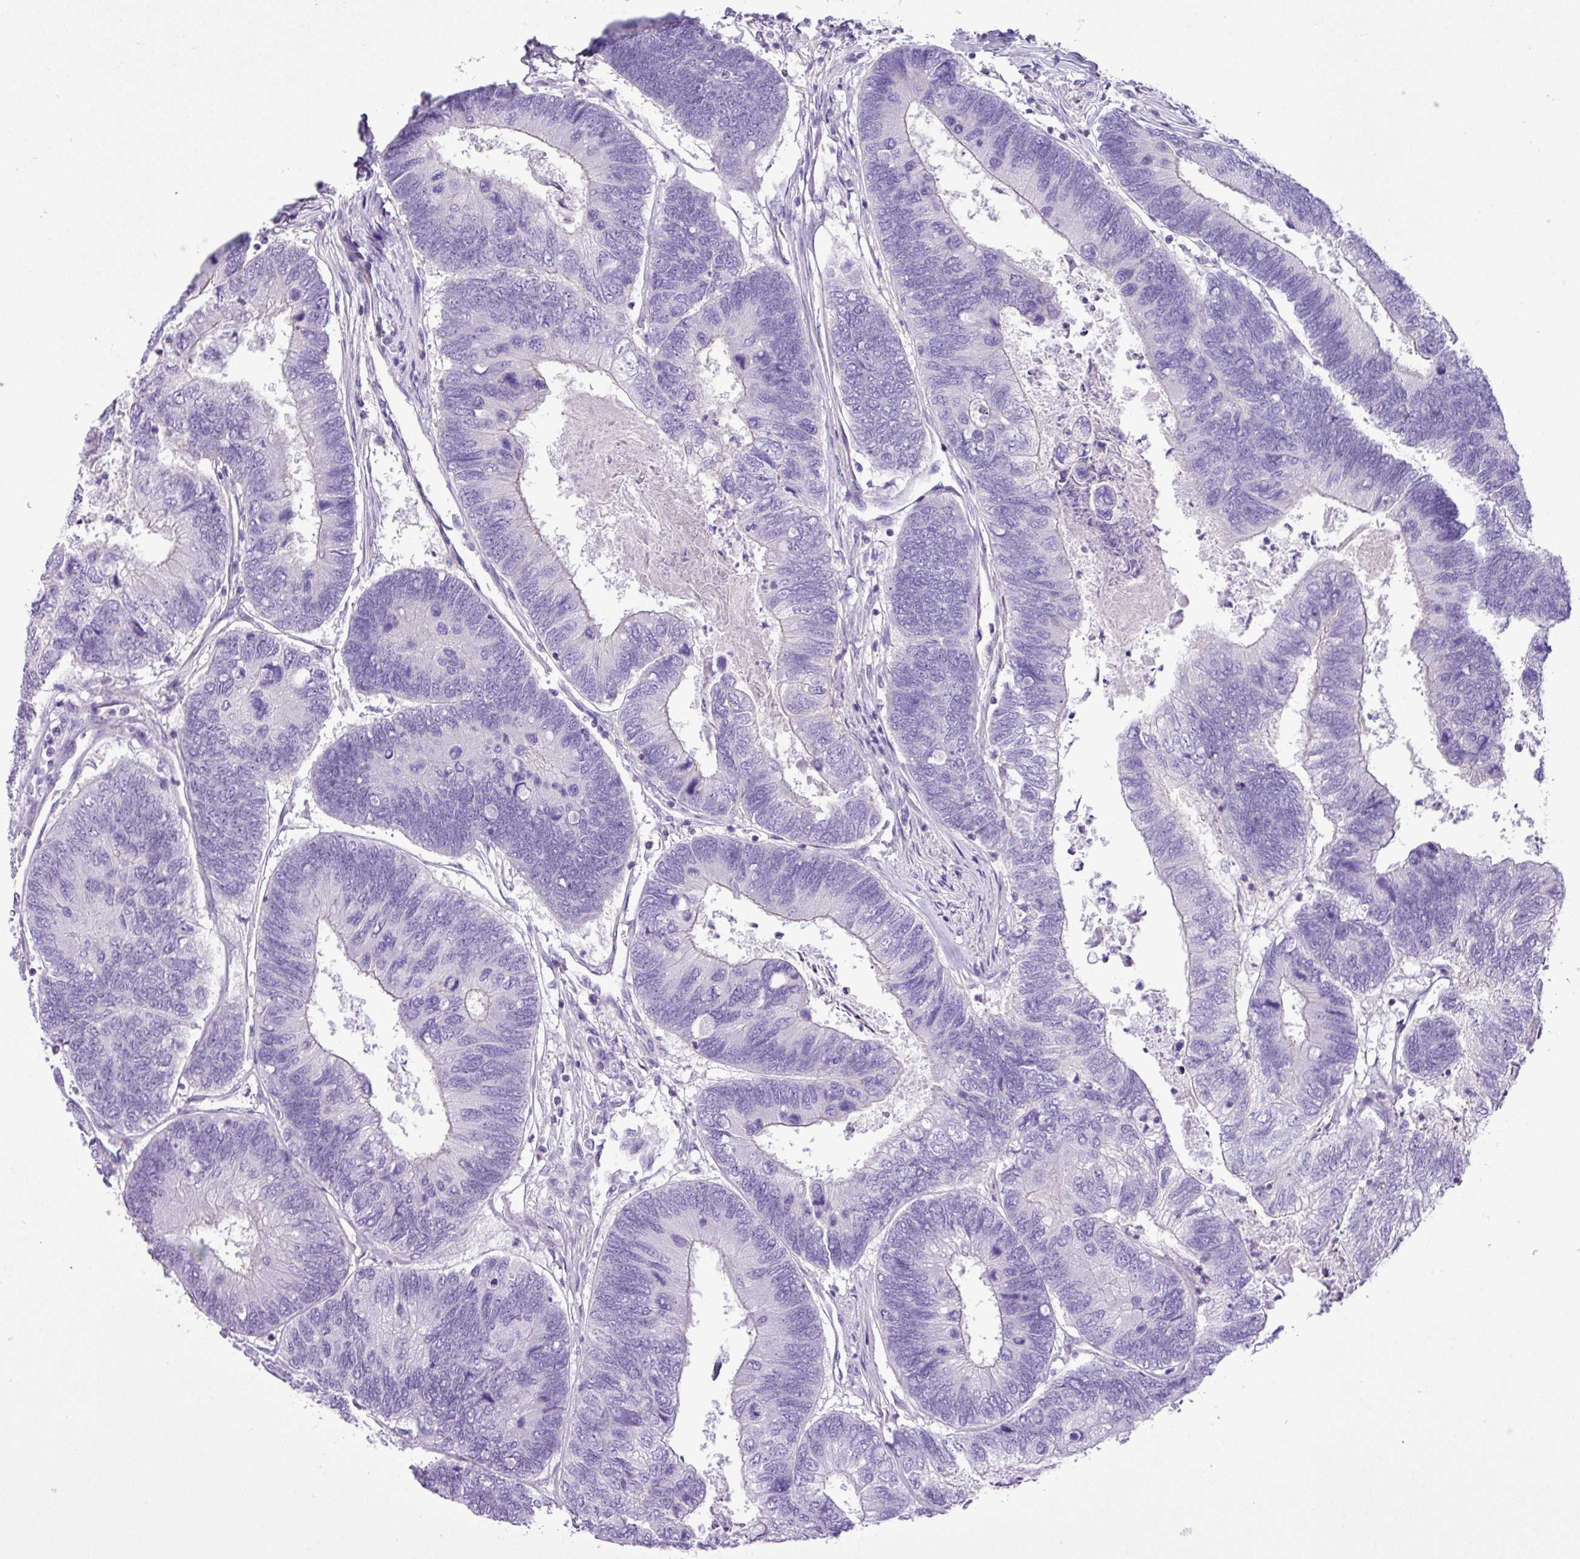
{"staining": {"intensity": "negative", "quantity": "none", "location": "none"}, "tissue": "colorectal cancer", "cell_type": "Tumor cells", "image_type": "cancer", "snomed": [{"axis": "morphology", "description": "Adenocarcinoma, NOS"}, {"axis": "topography", "description": "Colon"}], "caption": "Photomicrograph shows no protein staining in tumor cells of adenocarcinoma (colorectal) tissue. The staining was performed using DAB (3,3'-diaminobenzidine) to visualize the protein expression in brown, while the nuclei were stained in blue with hematoxylin (Magnification: 20x).", "gene": "ZNF334", "patient": {"sex": "female", "age": 67}}